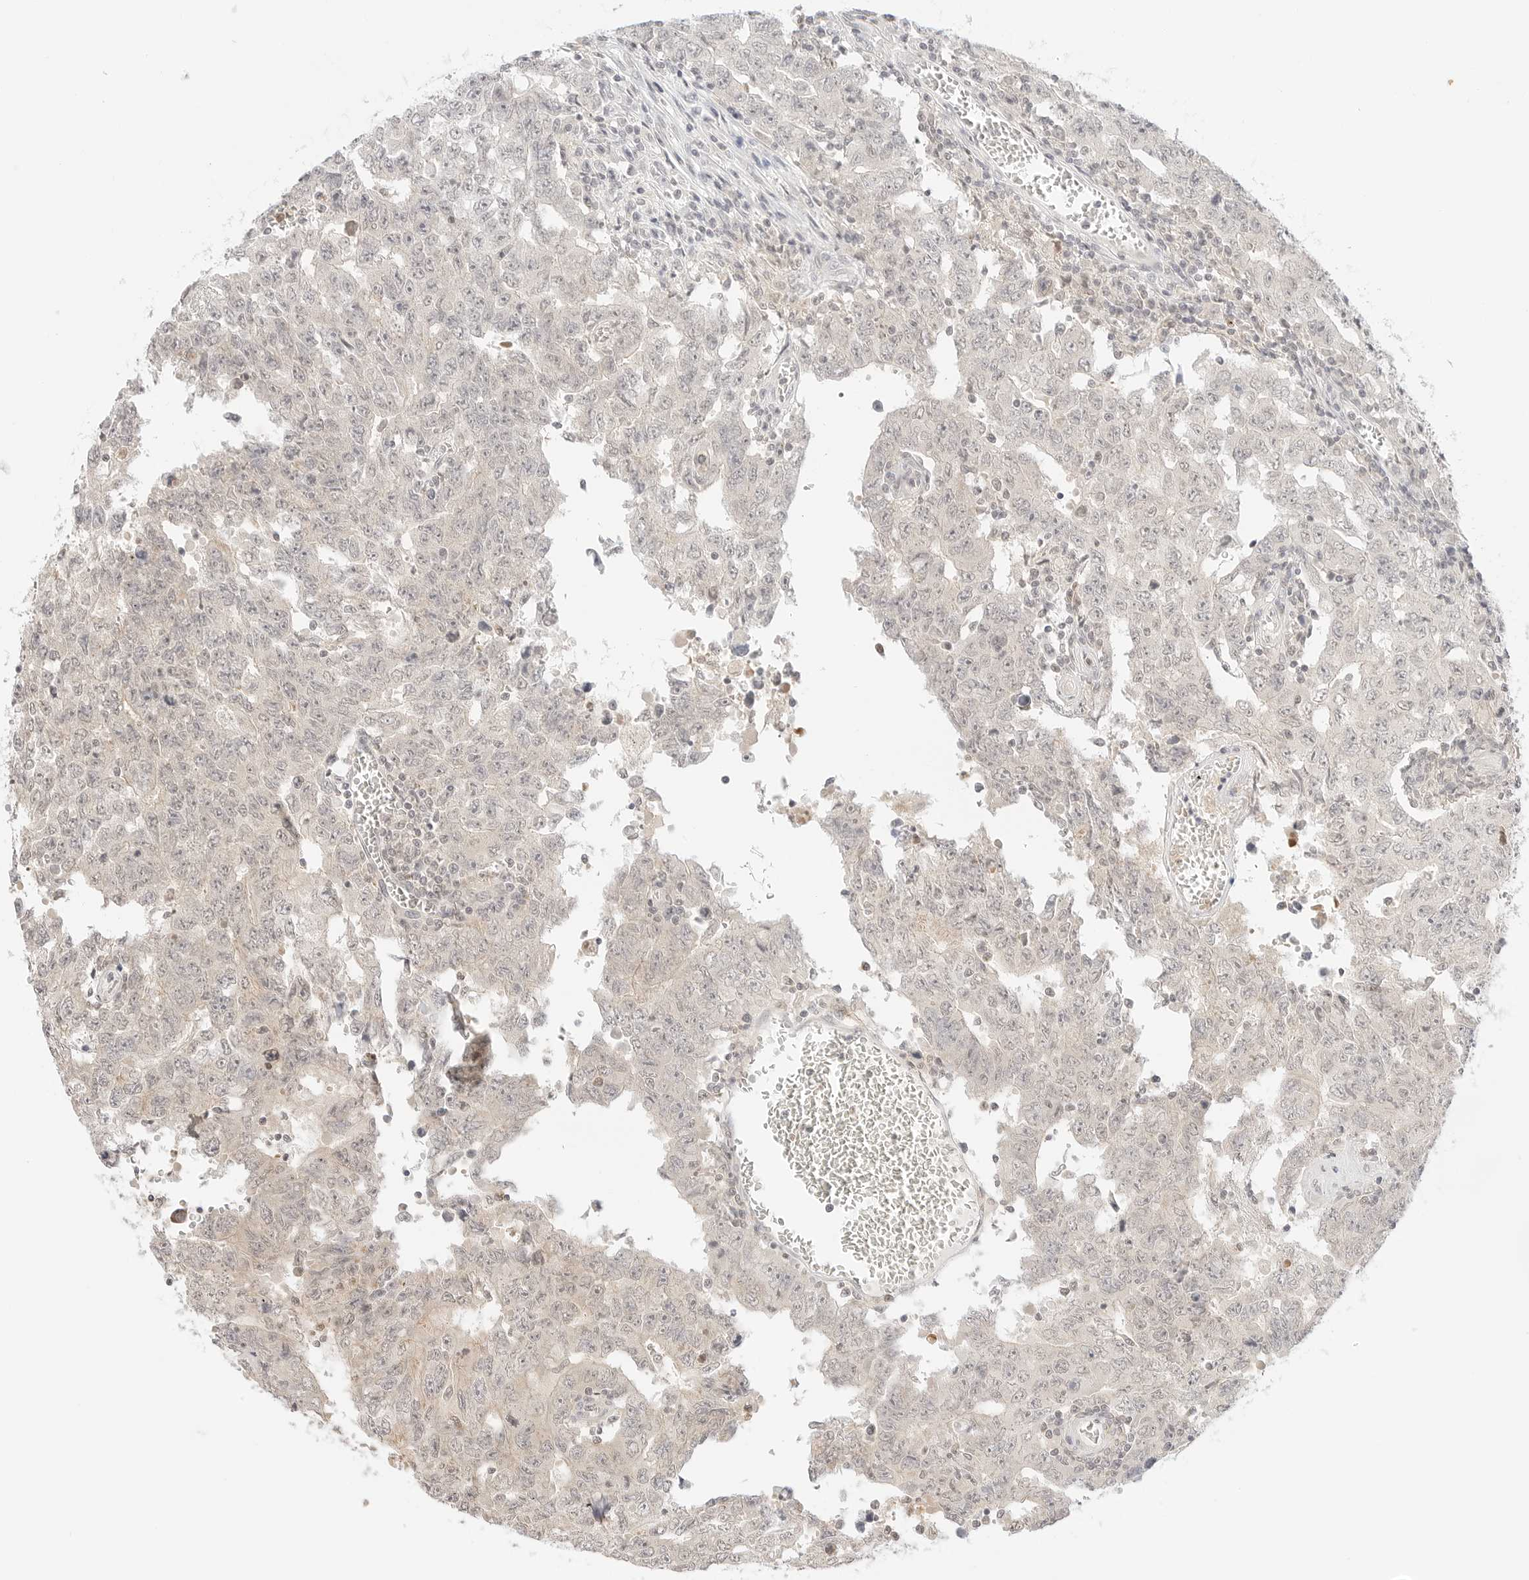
{"staining": {"intensity": "negative", "quantity": "none", "location": "none"}, "tissue": "testis cancer", "cell_type": "Tumor cells", "image_type": "cancer", "snomed": [{"axis": "morphology", "description": "Carcinoma, Embryonal, NOS"}, {"axis": "topography", "description": "Testis"}], "caption": "DAB immunohistochemical staining of testis embryonal carcinoma exhibits no significant positivity in tumor cells.", "gene": "GNAS", "patient": {"sex": "male", "age": 26}}